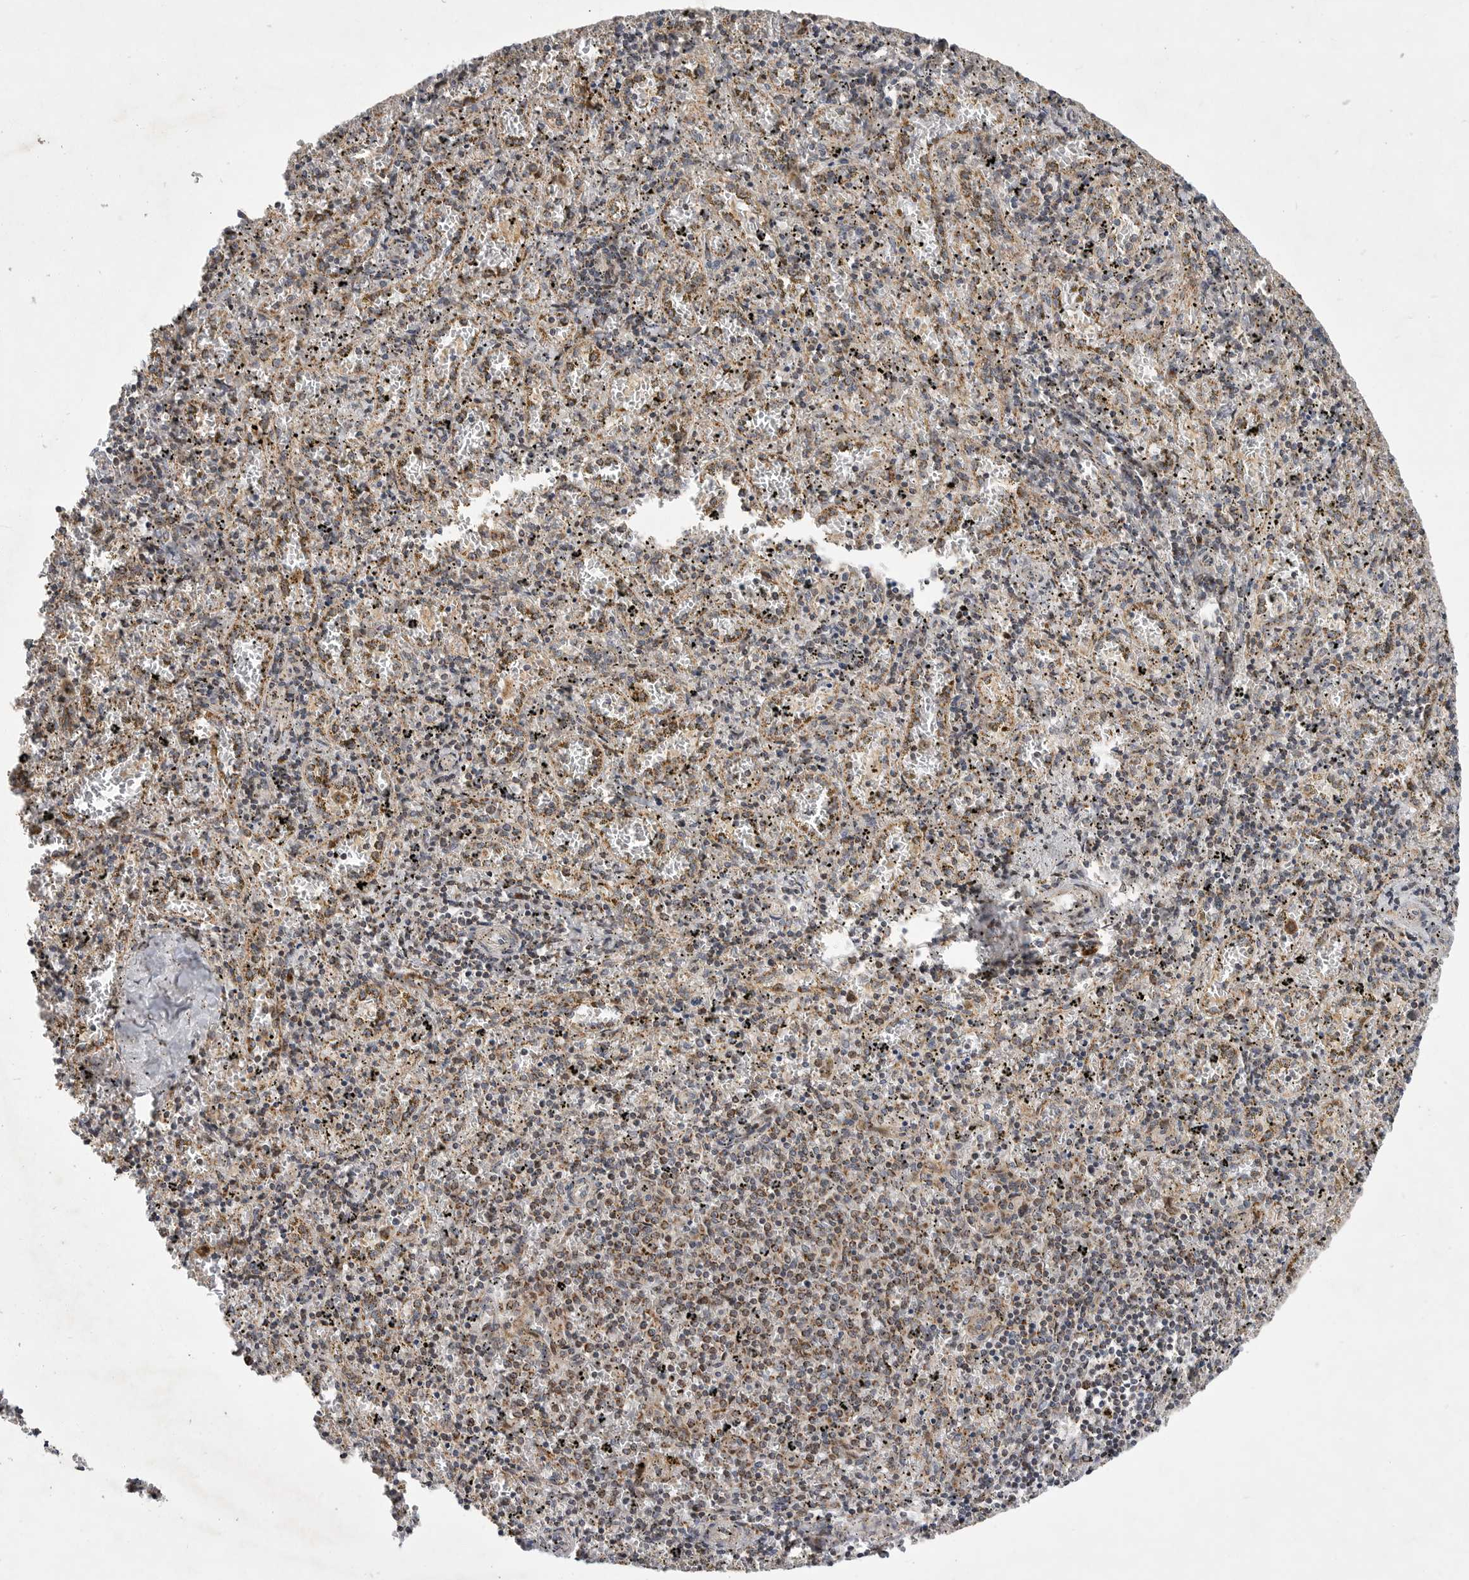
{"staining": {"intensity": "moderate", "quantity": "<25%", "location": "cytoplasmic/membranous"}, "tissue": "spleen", "cell_type": "Cells in red pulp", "image_type": "normal", "snomed": [{"axis": "morphology", "description": "Normal tissue, NOS"}, {"axis": "topography", "description": "Spleen"}], "caption": "A photomicrograph showing moderate cytoplasmic/membranous positivity in about <25% of cells in red pulp in unremarkable spleen, as visualized by brown immunohistochemical staining.", "gene": "KYAT3", "patient": {"sex": "male", "age": 11}}